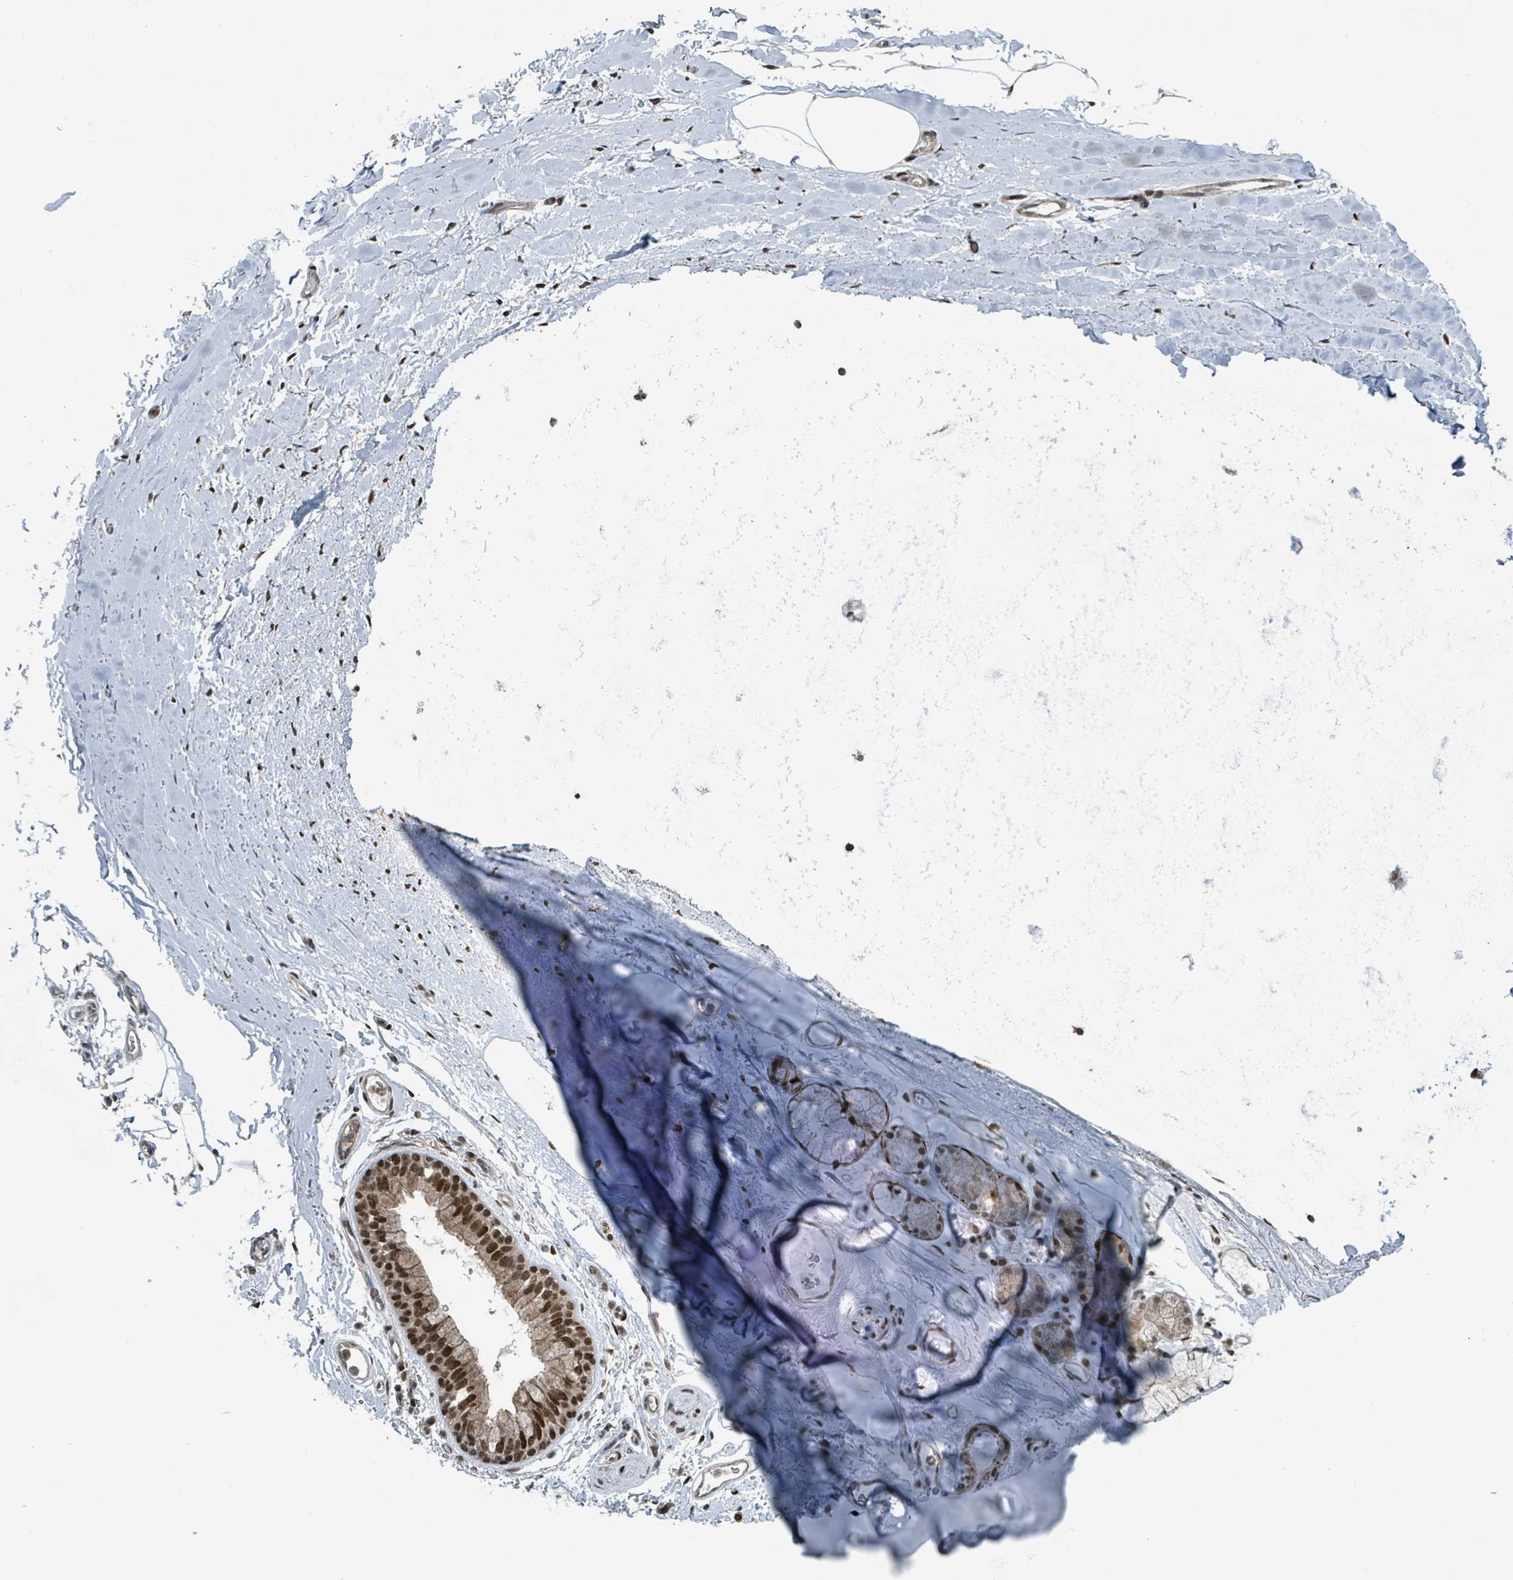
{"staining": {"intensity": "negative", "quantity": "none", "location": "none"}, "tissue": "adipose tissue", "cell_type": "Adipocytes", "image_type": "normal", "snomed": [{"axis": "morphology", "description": "Normal tissue, NOS"}, {"axis": "topography", "description": "Cartilage tissue"}, {"axis": "topography", "description": "Bronchus"}], "caption": "There is no significant staining in adipocytes of adipose tissue. (Brightfield microscopy of DAB (3,3'-diaminobenzidine) immunohistochemistry at high magnification).", "gene": "PHIP", "patient": {"sex": "female", "age": 72}}